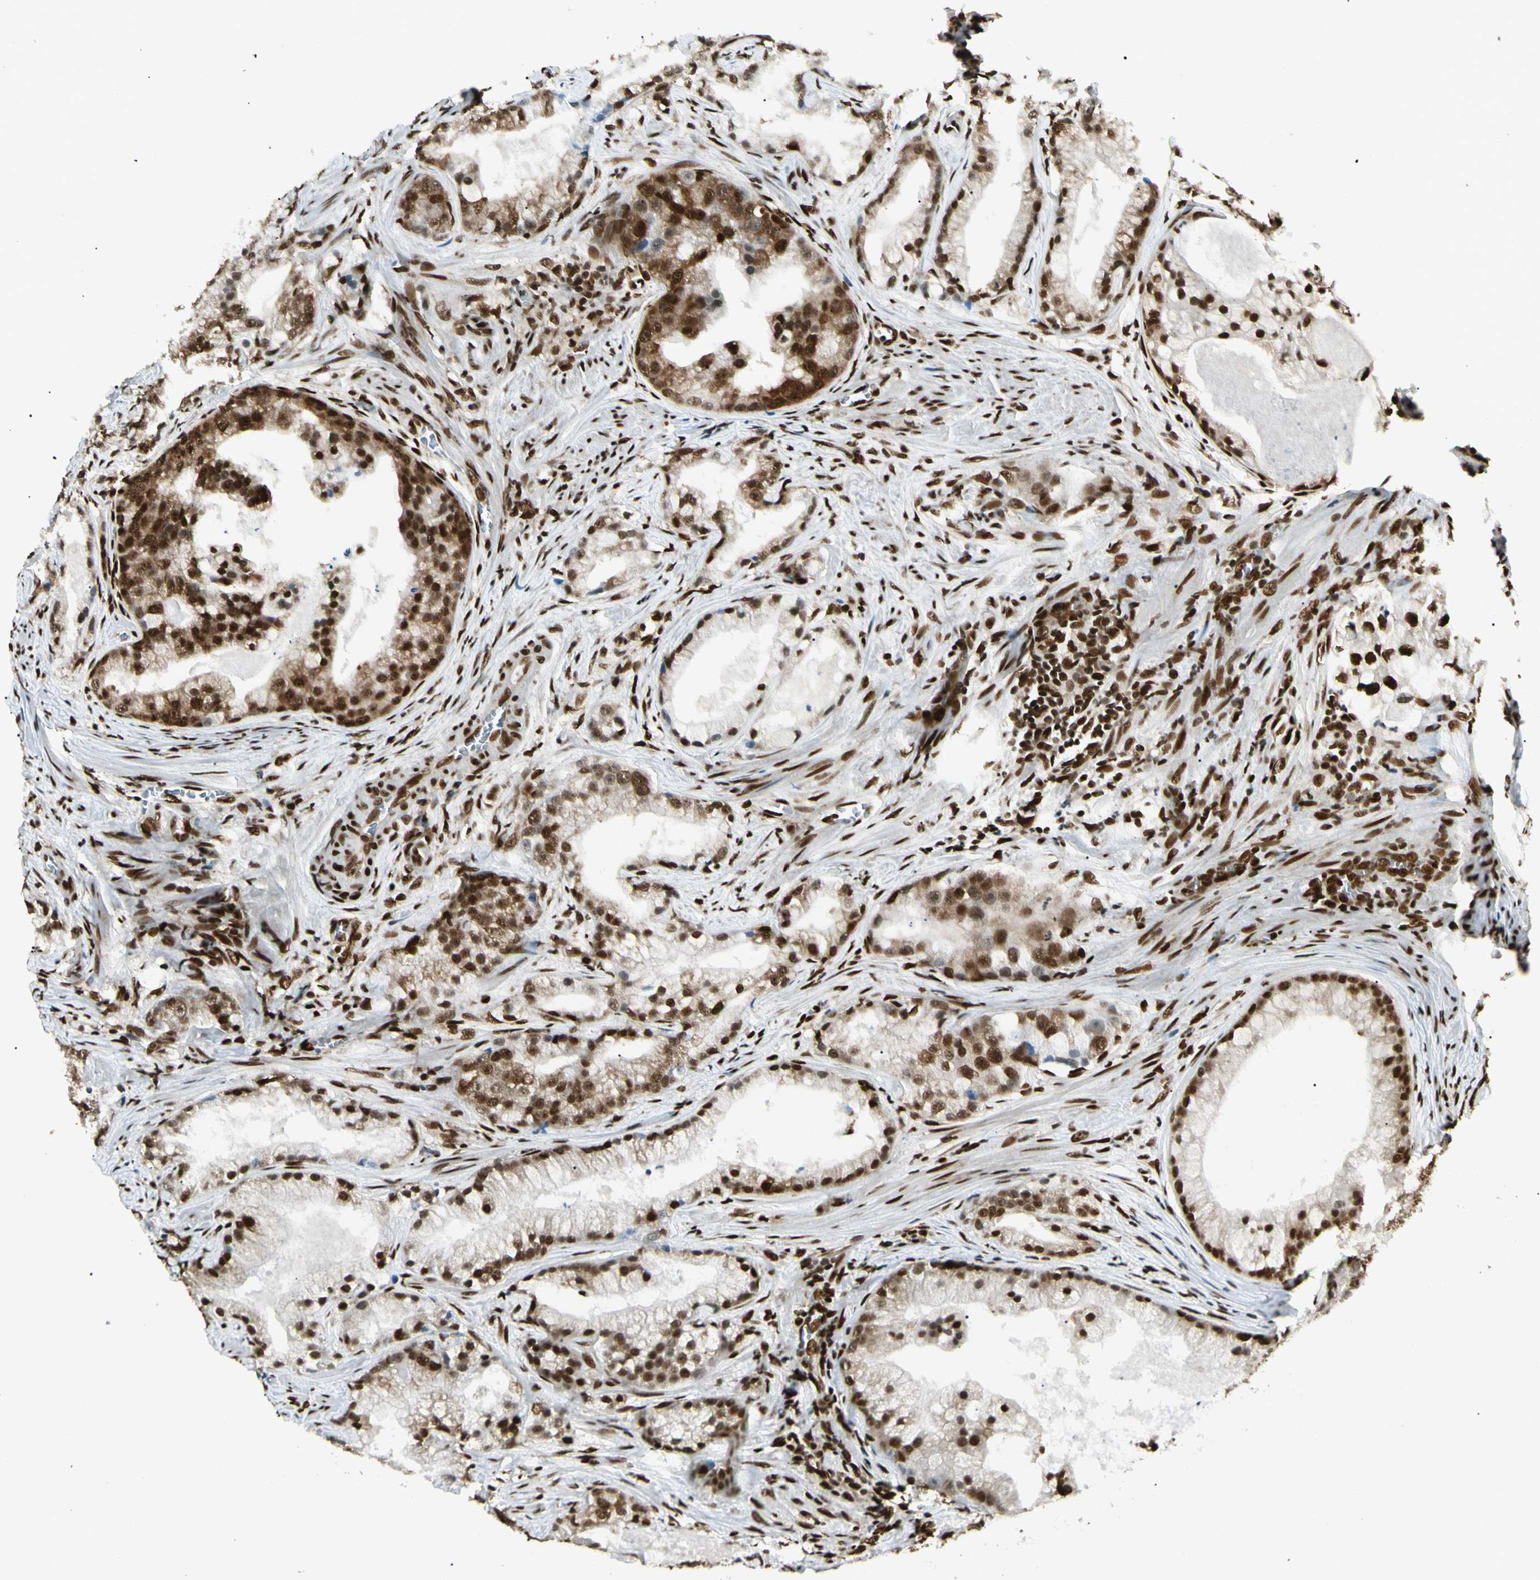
{"staining": {"intensity": "strong", "quantity": ">75%", "location": "cytoplasmic/membranous,nuclear"}, "tissue": "prostate cancer", "cell_type": "Tumor cells", "image_type": "cancer", "snomed": [{"axis": "morphology", "description": "Adenocarcinoma, Low grade"}, {"axis": "topography", "description": "Prostate"}], "caption": "DAB (3,3'-diaminobenzidine) immunohistochemical staining of prostate low-grade adenocarcinoma exhibits strong cytoplasmic/membranous and nuclear protein positivity in about >75% of tumor cells.", "gene": "FUS", "patient": {"sex": "male", "age": 59}}